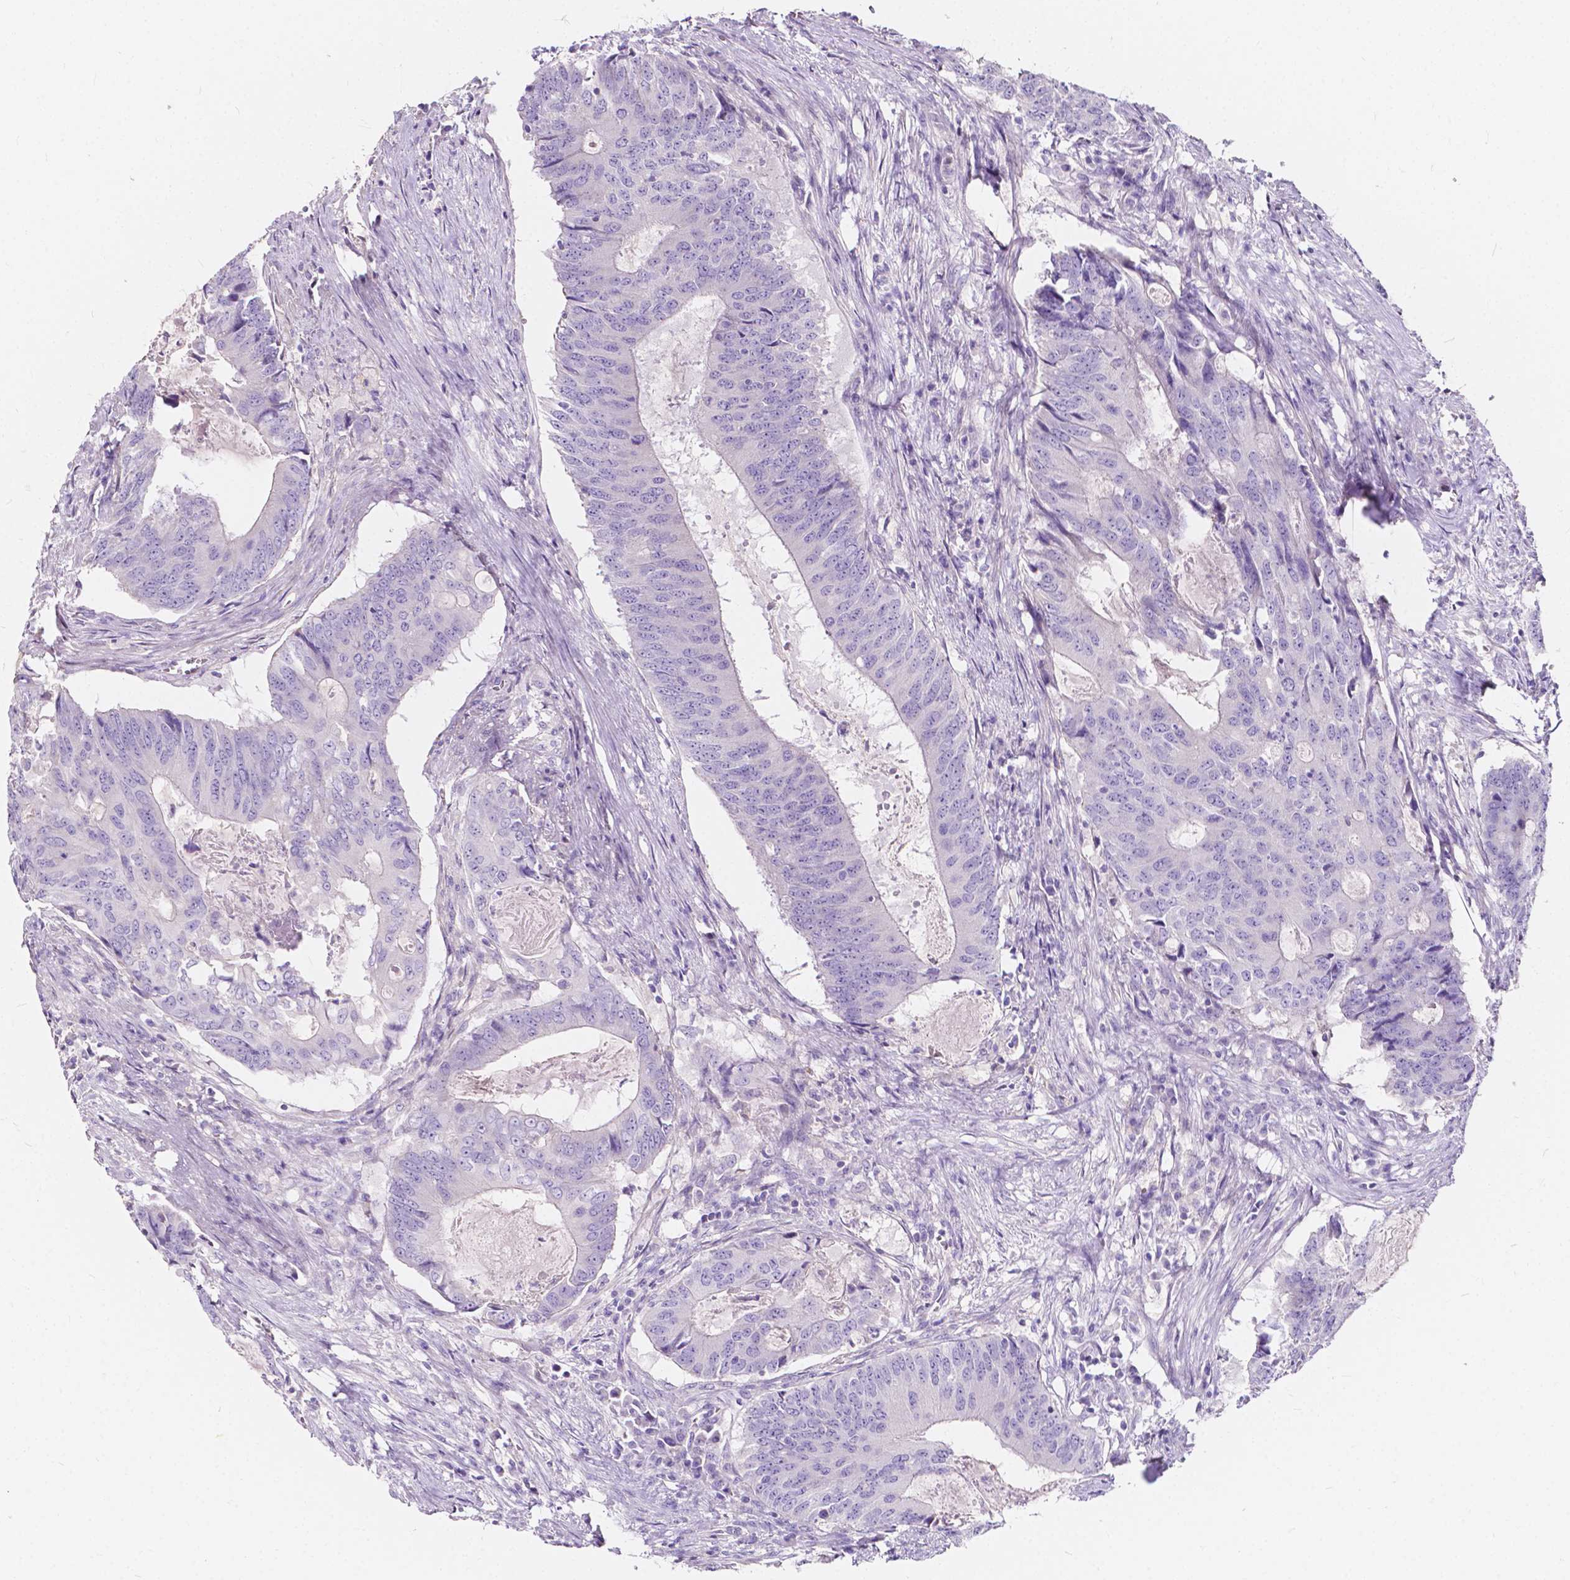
{"staining": {"intensity": "negative", "quantity": "none", "location": "none"}, "tissue": "colorectal cancer", "cell_type": "Tumor cells", "image_type": "cancer", "snomed": [{"axis": "morphology", "description": "Adenocarcinoma, NOS"}, {"axis": "topography", "description": "Colon"}], "caption": "Human adenocarcinoma (colorectal) stained for a protein using immunohistochemistry (IHC) reveals no staining in tumor cells.", "gene": "CLSTN2", "patient": {"sex": "male", "age": 67}}